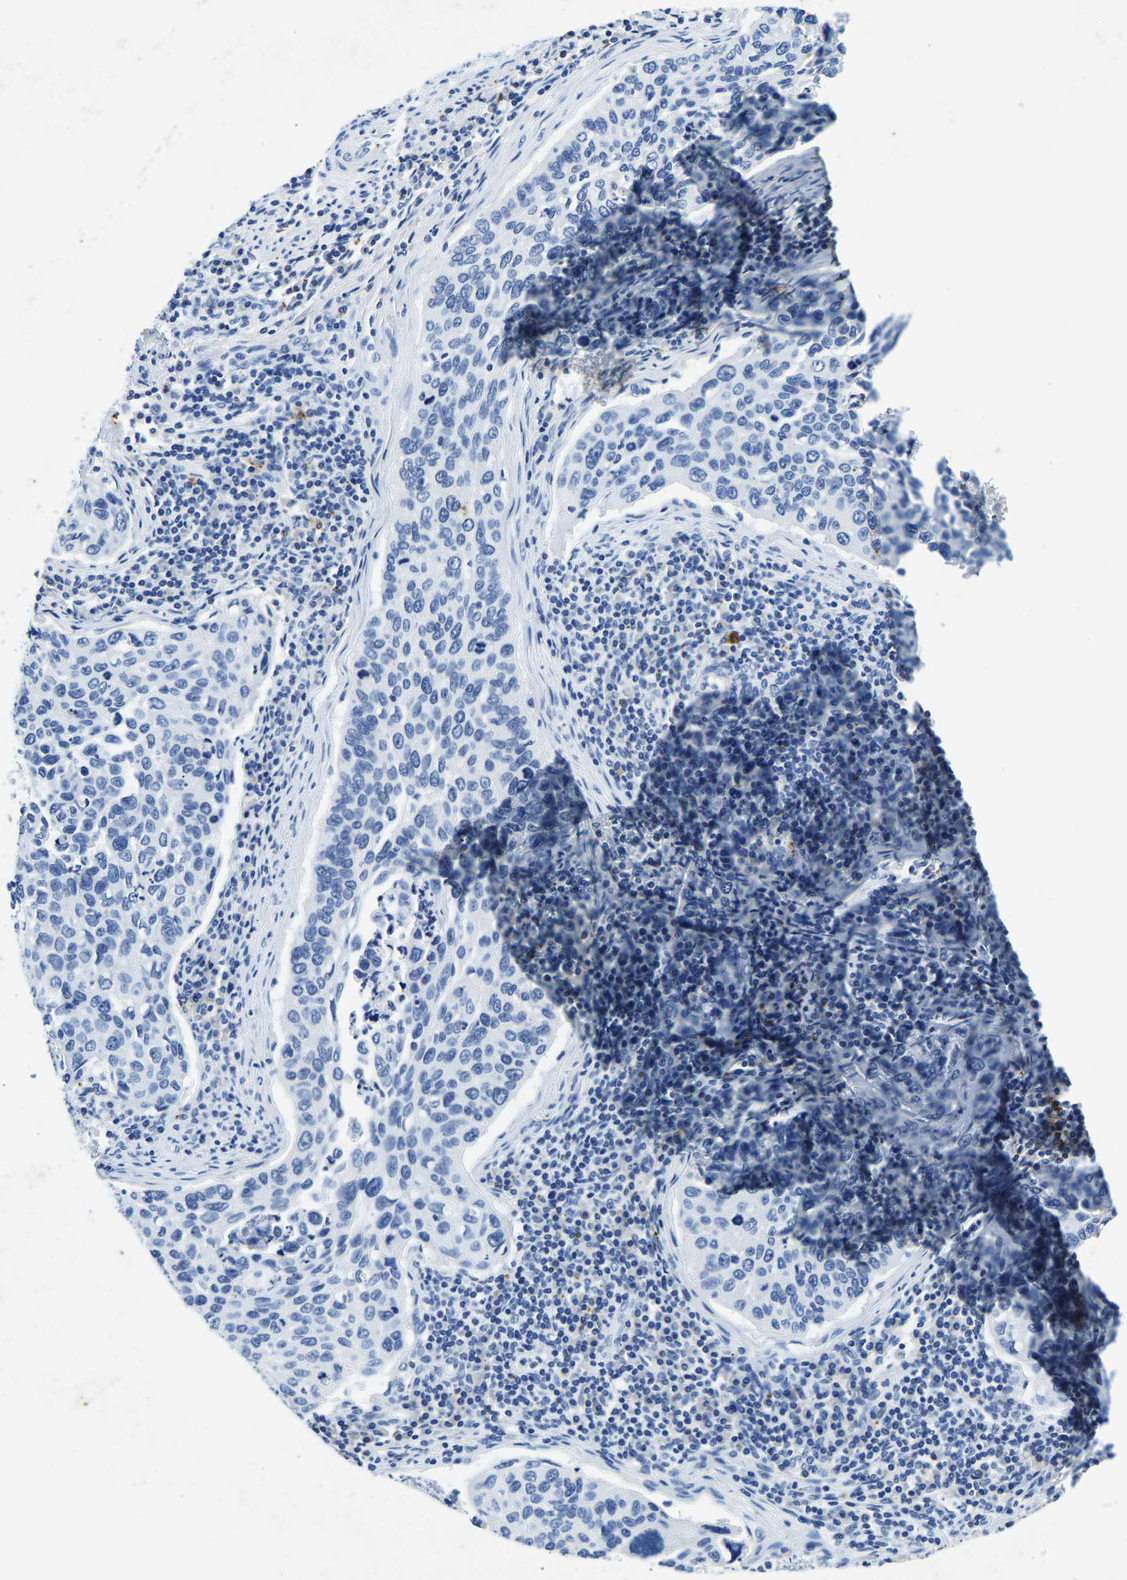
{"staining": {"intensity": "negative", "quantity": "none", "location": "none"}, "tissue": "cervical cancer", "cell_type": "Tumor cells", "image_type": "cancer", "snomed": [{"axis": "morphology", "description": "Squamous cell carcinoma, NOS"}, {"axis": "topography", "description": "Cervix"}], "caption": "Immunohistochemistry (IHC) of cervical squamous cell carcinoma reveals no expression in tumor cells.", "gene": "UBN2", "patient": {"sex": "female", "age": 53}}